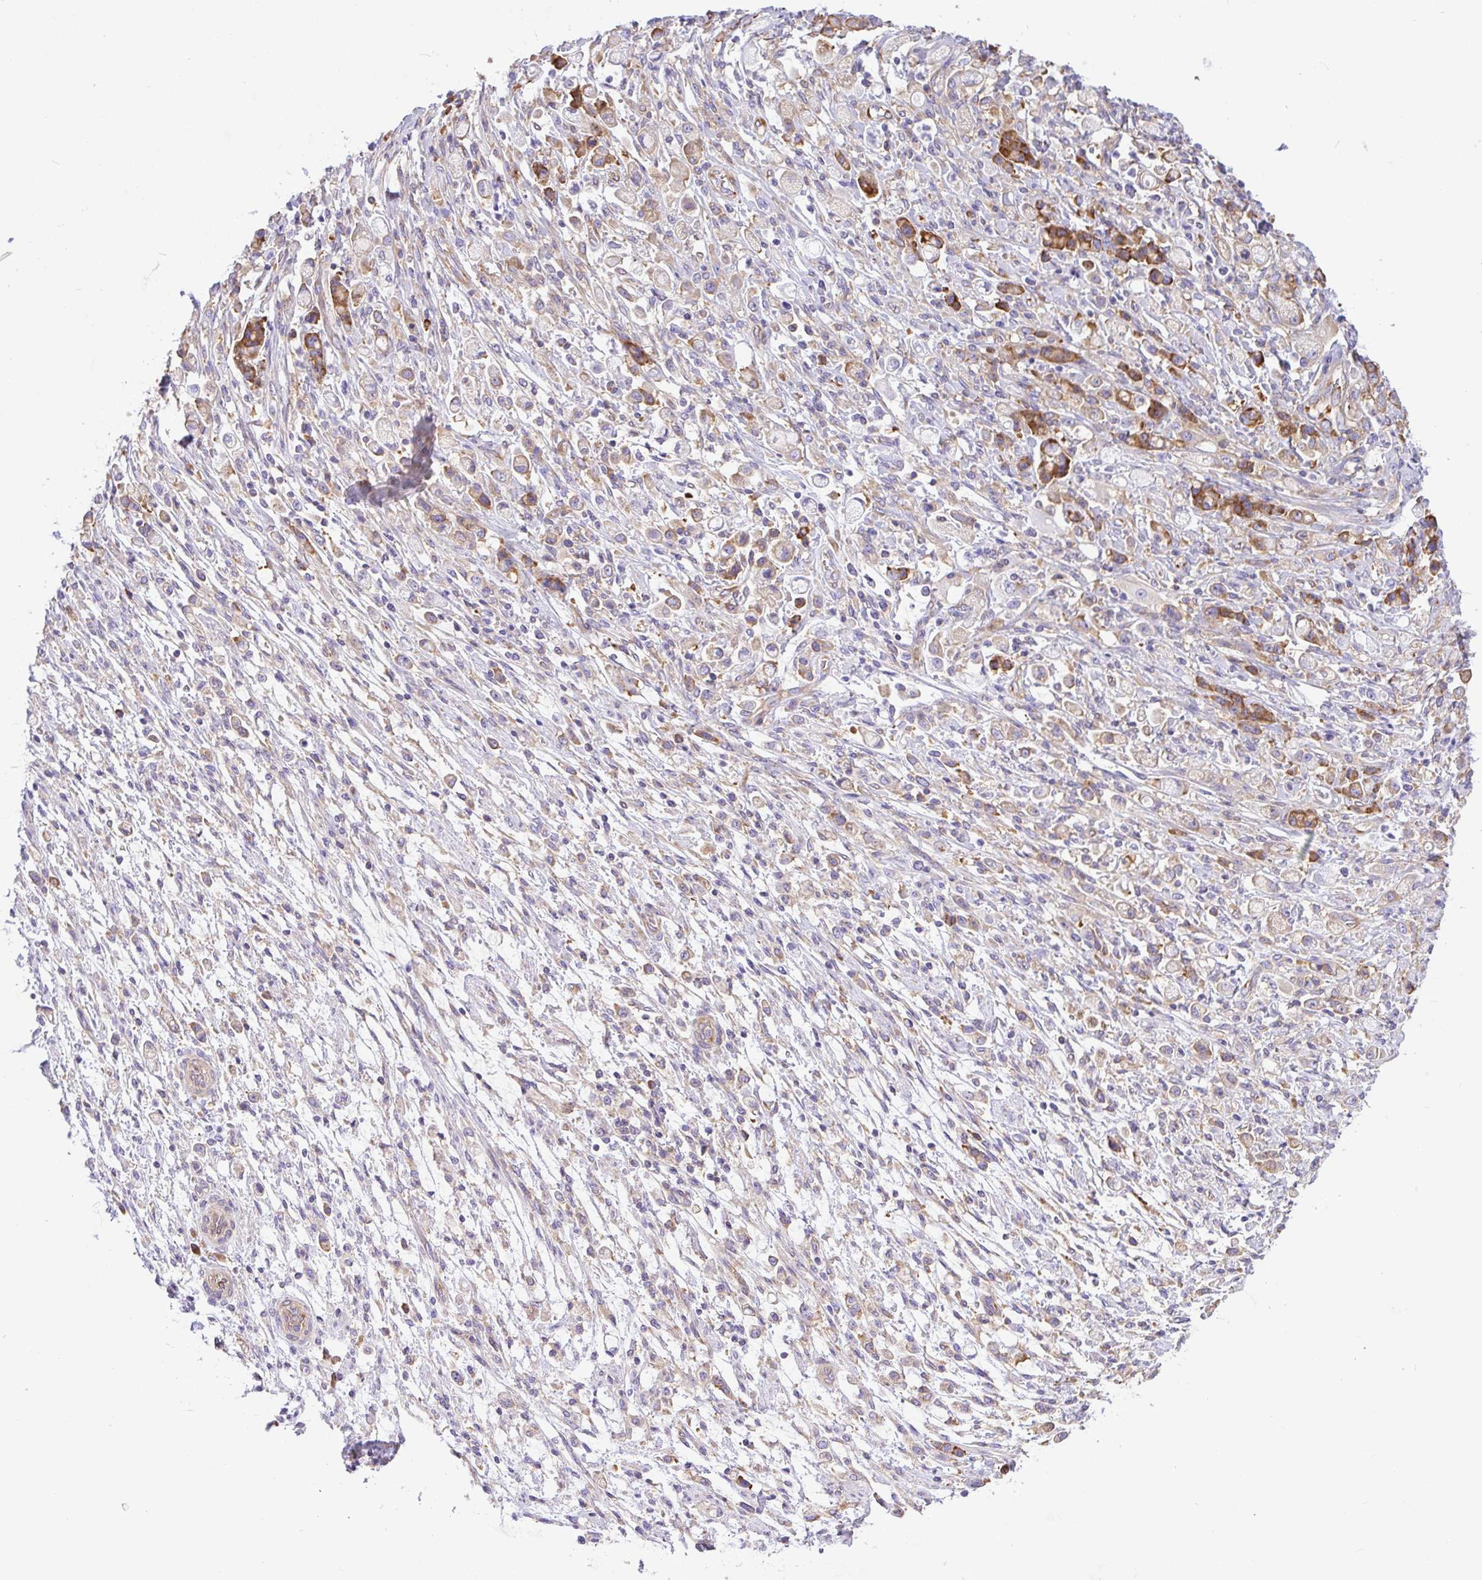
{"staining": {"intensity": "strong", "quantity": "<25%", "location": "cytoplasmic/membranous"}, "tissue": "stomach cancer", "cell_type": "Tumor cells", "image_type": "cancer", "snomed": [{"axis": "morphology", "description": "Adenocarcinoma, NOS"}, {"axis": "topography", "description": "Stomach"}], "caption": "Protein expression analysis of human stomach cancer (adenocarcinoma) reveals strong cytoplasmic/membranous positivity in about <25% of tumor cells. (DAB IHC, brown staining for protein, blue staining for nuclei).", "gene": "GFPT2", "patient": {"sex": "female", "age": 60}}